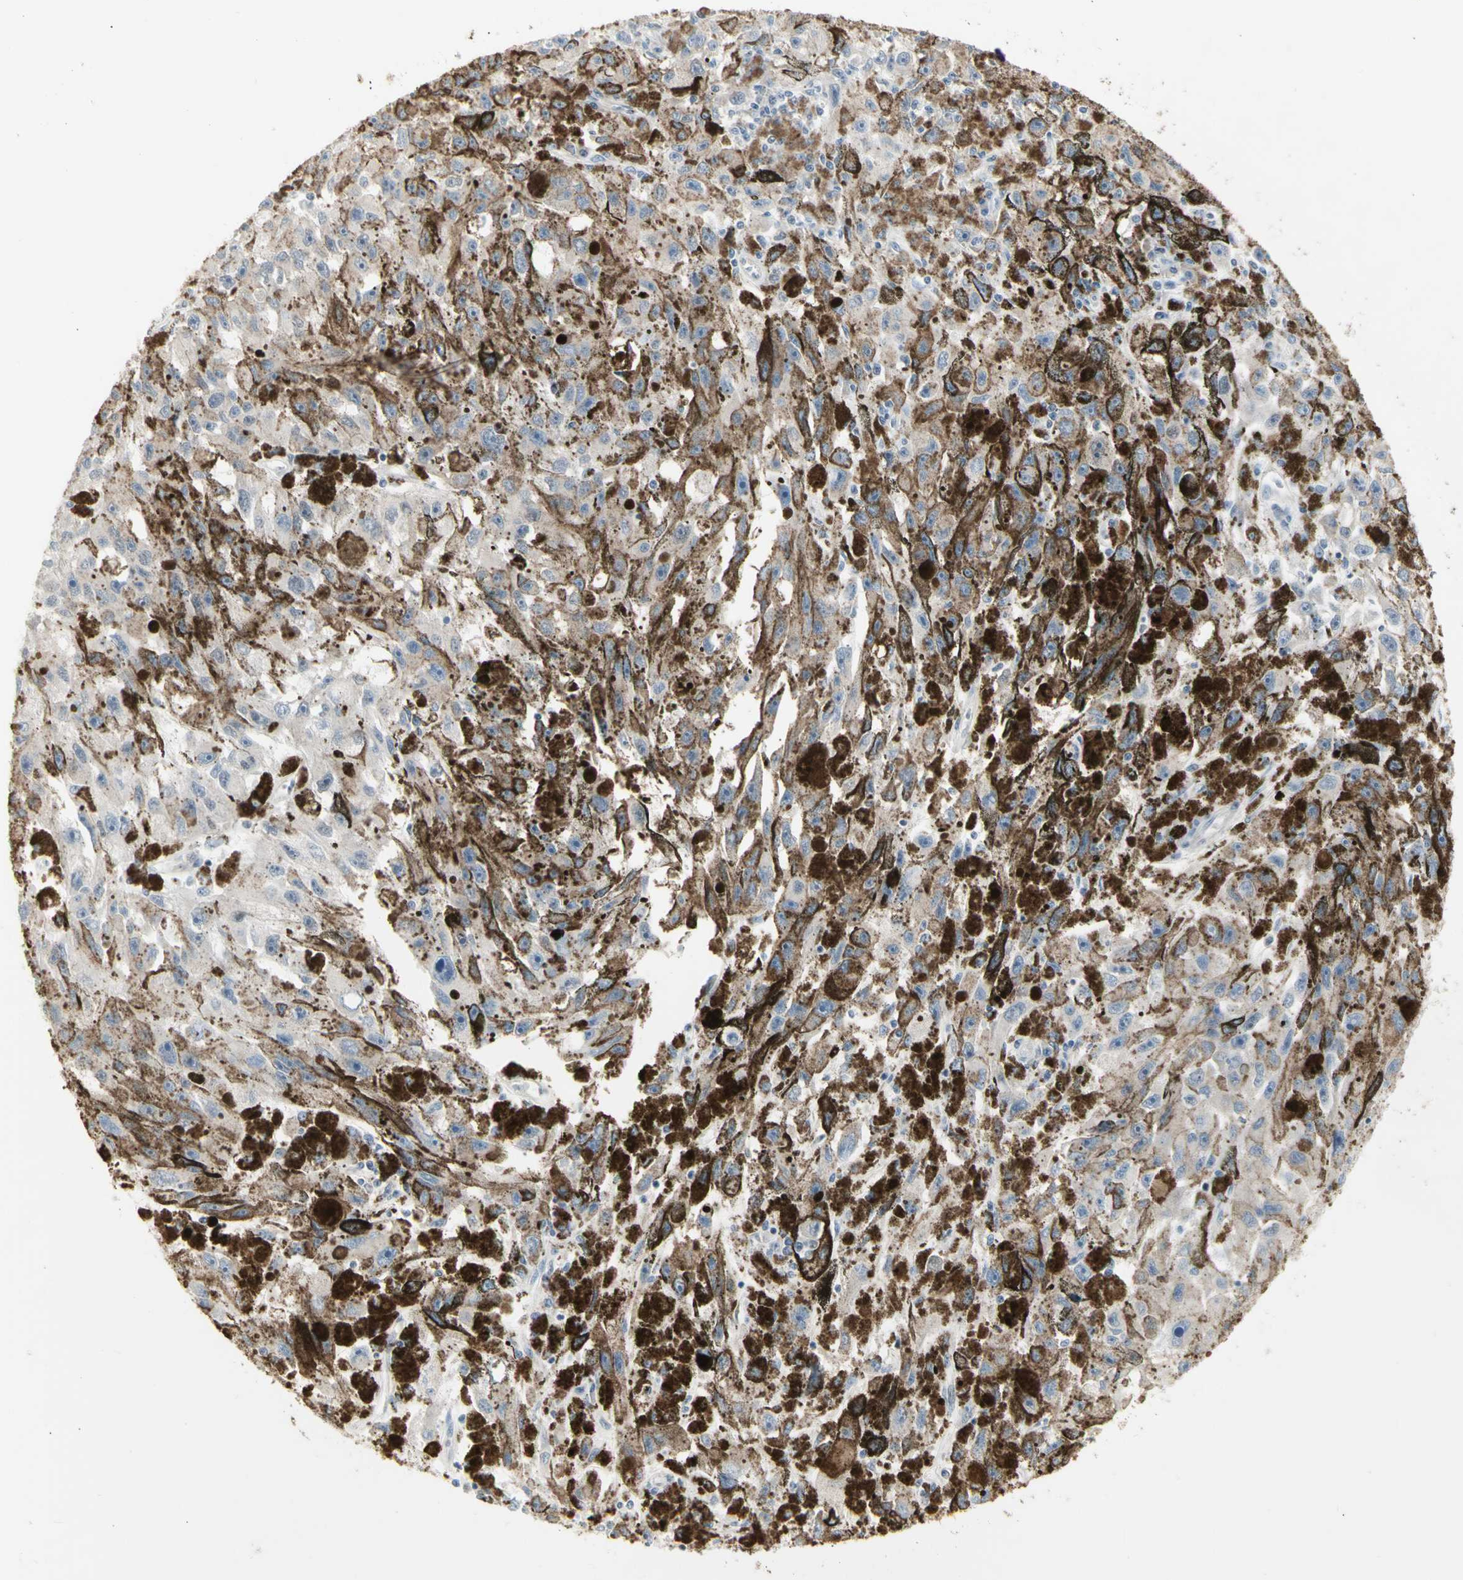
{"staining": {"intensity": "weak", "quantity": ">75%", "location": "cytoplasmic/membranous"}, "tissue": "melanoma", "cell_type": "Tumor cells", "image_type": "cancer", "snomed": [{"axis": "morphology", "description": "Malignant melanoma, NOS"}, {"axis": "topography", "description": "Skin"}], "caption": "High-magnification brightfield microscopy of melanoma stained with DAB (3,3'-diaminobenzidine) (brown) and counterstained with hematoxylin (blue). tumor cells exhibit weak cytoplasmic/membranous expression is appreciated in about>75% of cells. (IHC, brightfield microscopy, high magnification).", "gene": "DHRS7B", "patient": {"sex": "female", "age": 104}}